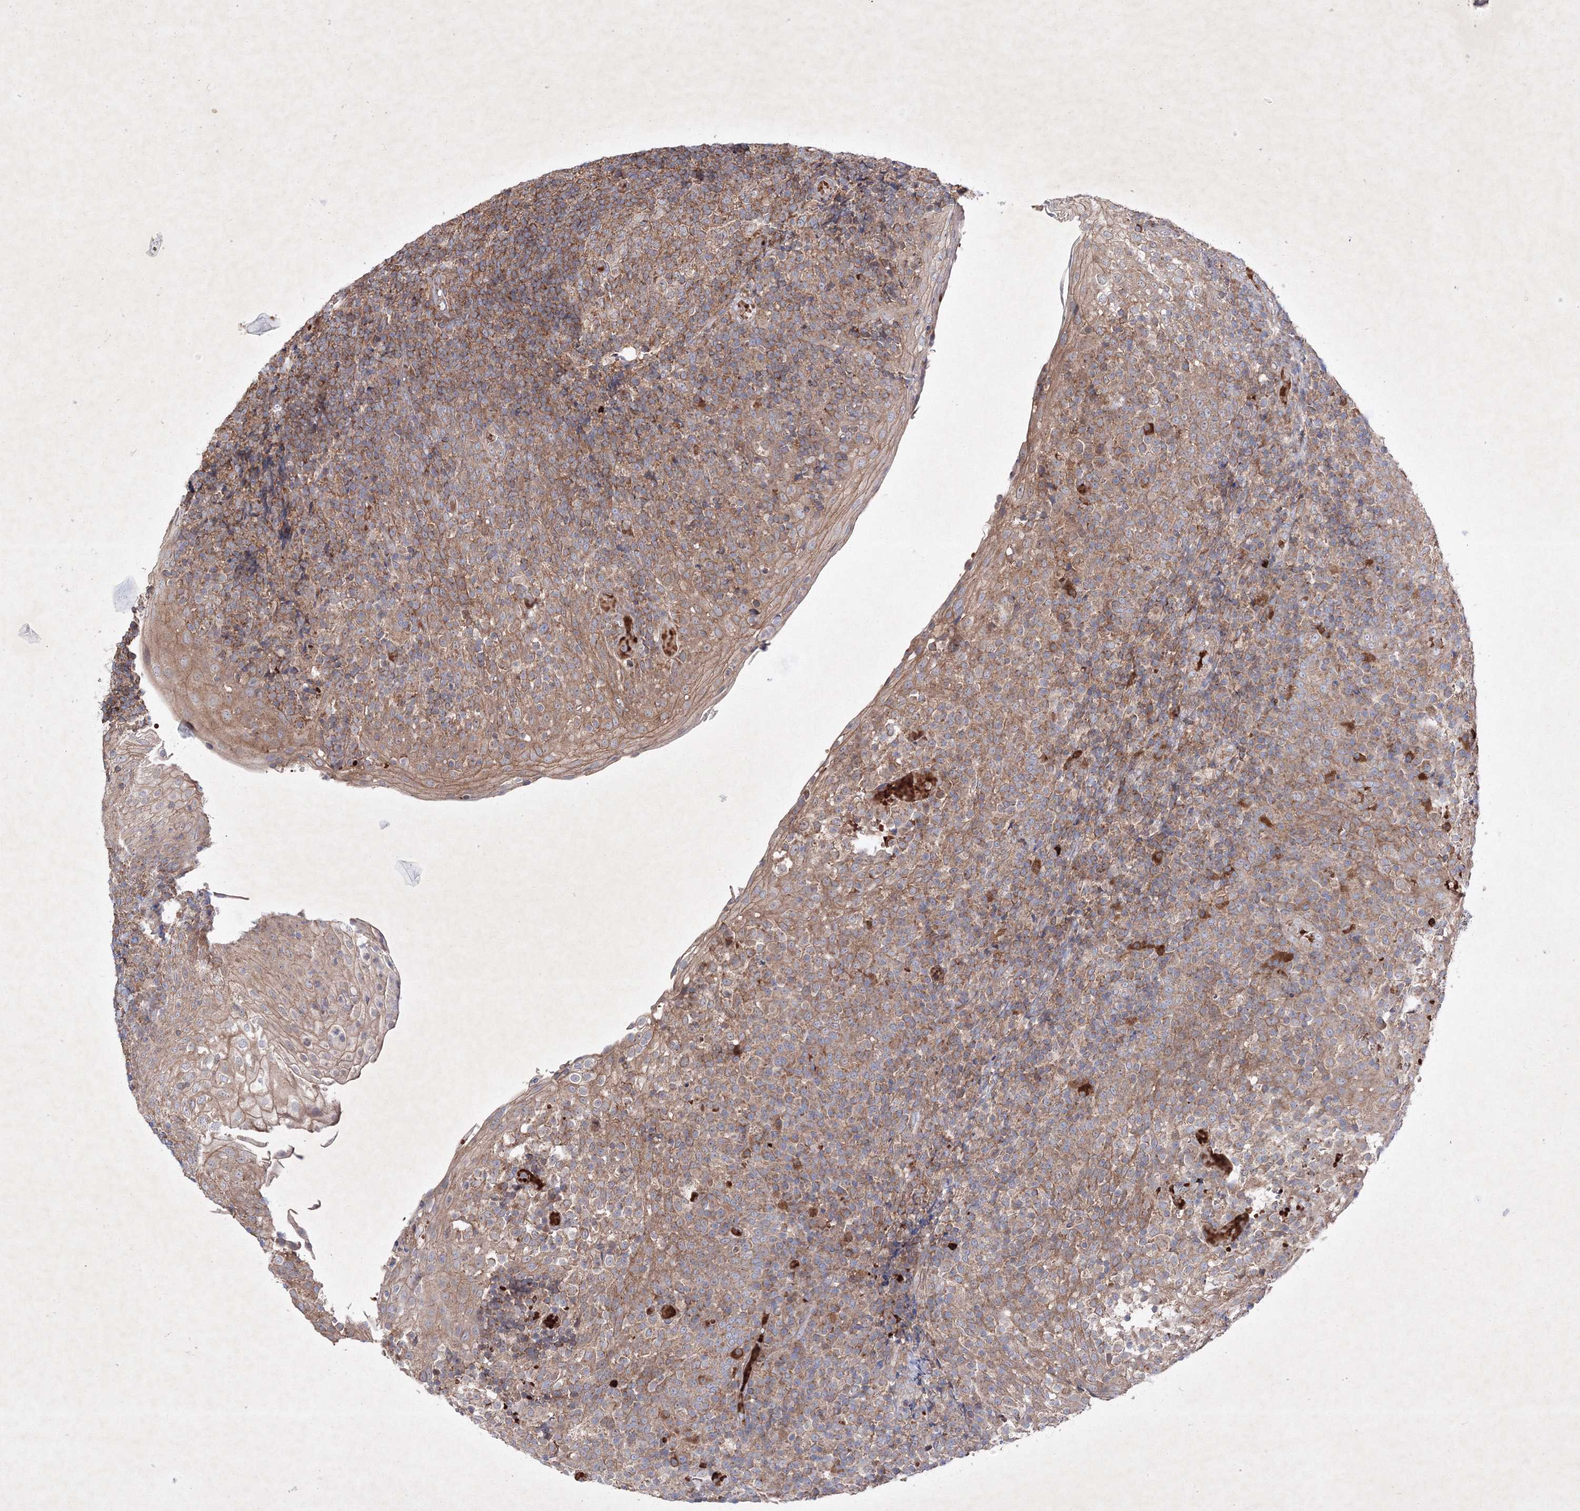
{"staining": {"intensity": "weak", "quantity": "<25%", "location": "cytoplasmic/membranous"}, "tissue": "tonsil", "cell_type": "Germinal center cells", "image_type": "normal", "snomed": [{"axis": "morphology", "description": "Normal tissue, NOS"}, {"axis": "topography", "description": "Tonsil"}], "caption": "This is an IHC photomicrograph of benign tonsil. There is no positivity in germinal center cells.", "gene": "OPA1", "patient": {"sex": "female", "age": 19}}